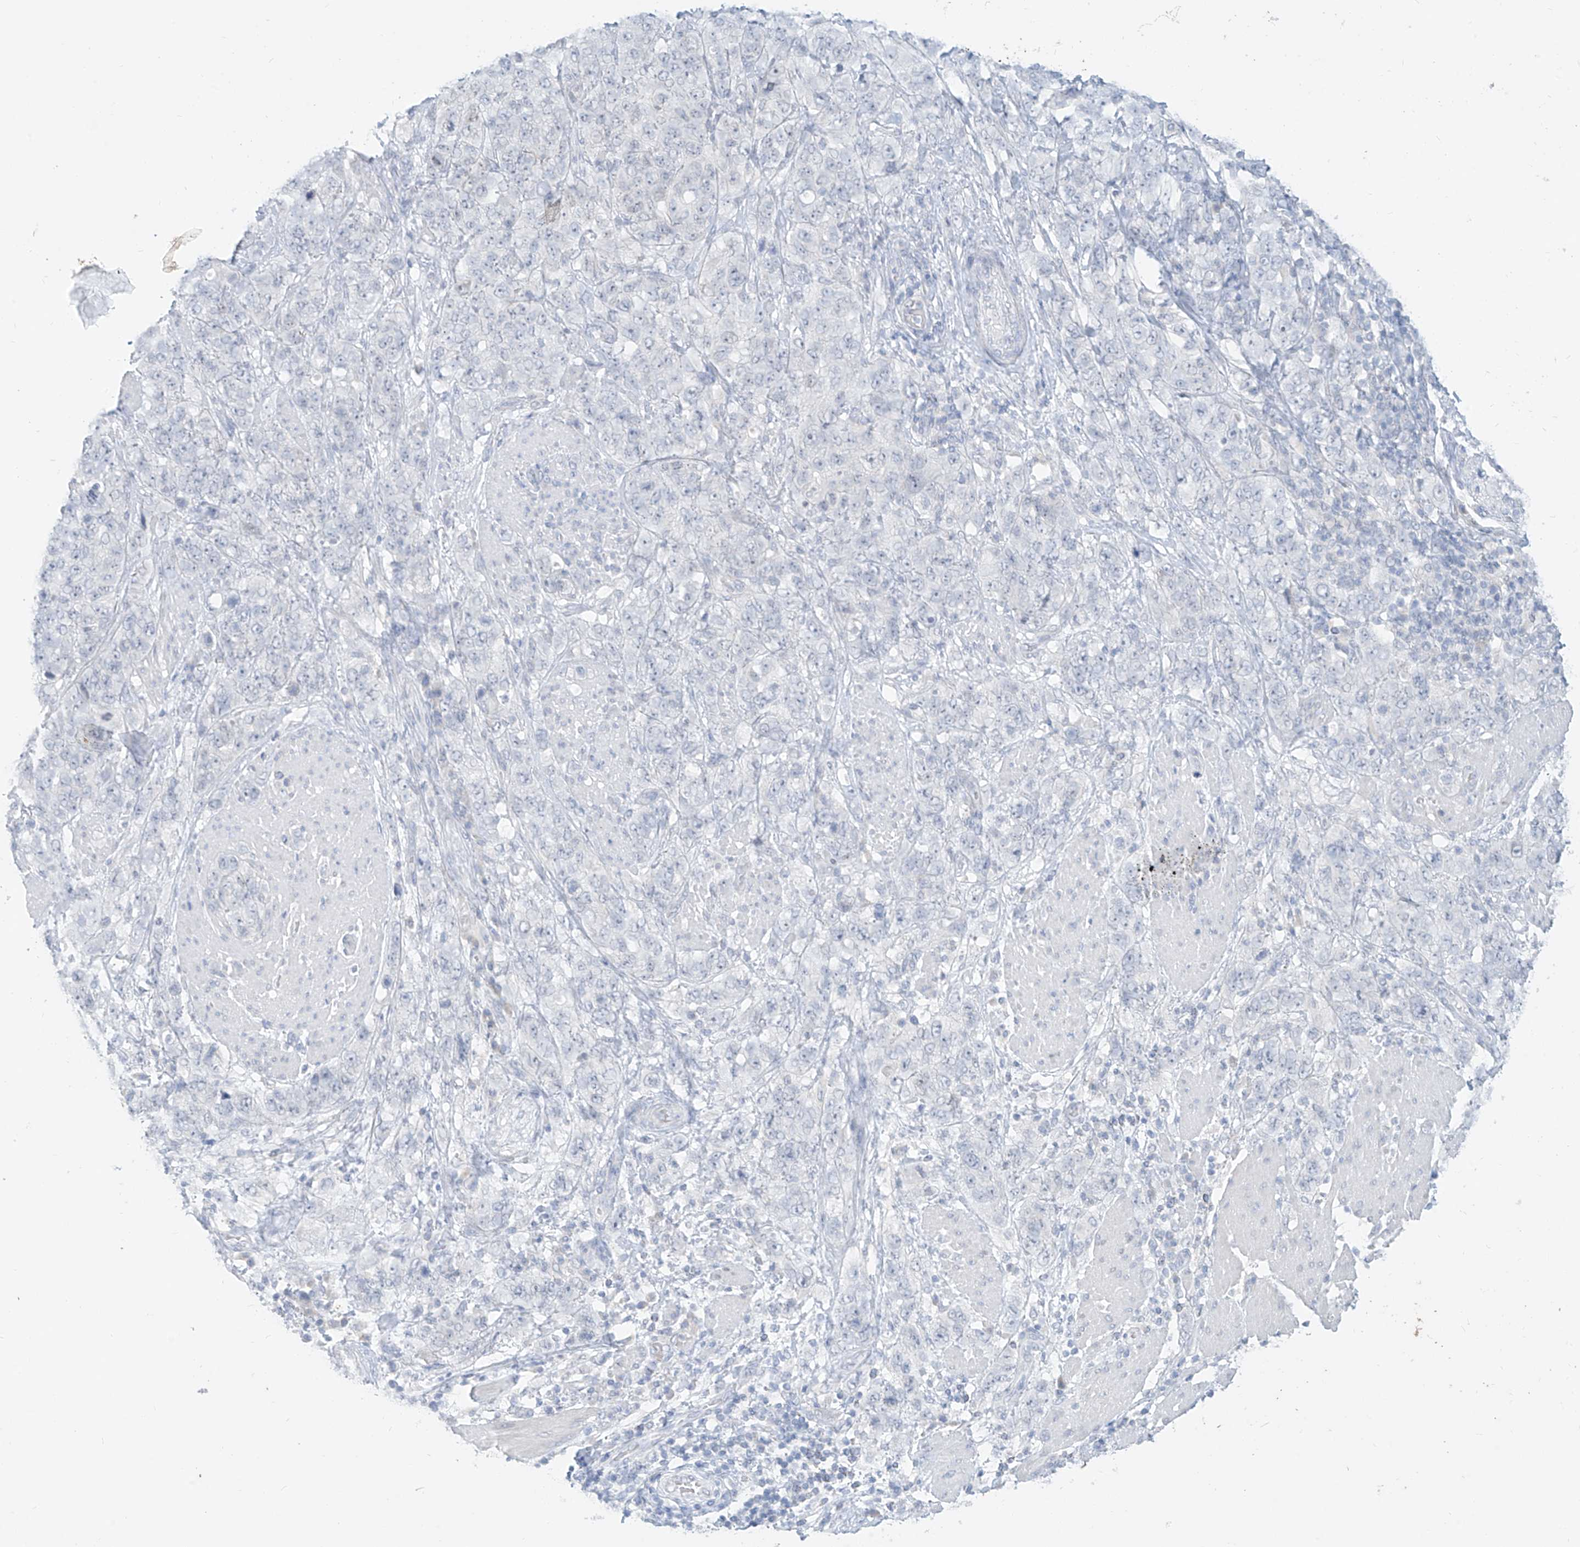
{"staining": {"intensity": "negative", "quantity": "none", "location": "none"}, "tissue": "stomach cancer", "cell_type": "Tumor cells", "image_type": "cancer", "snomed": [{"axis": "morphology", "description": "Adenocarcinoma, NOS"}, {"axis": "topography", "description": "Stomach"}], "caption": "Tumor cells are negative for protein expression in human stomach cancer (adenocarcinoma).", "gene": "BARX2", "patient": {"sex": "male", "age": 48}}